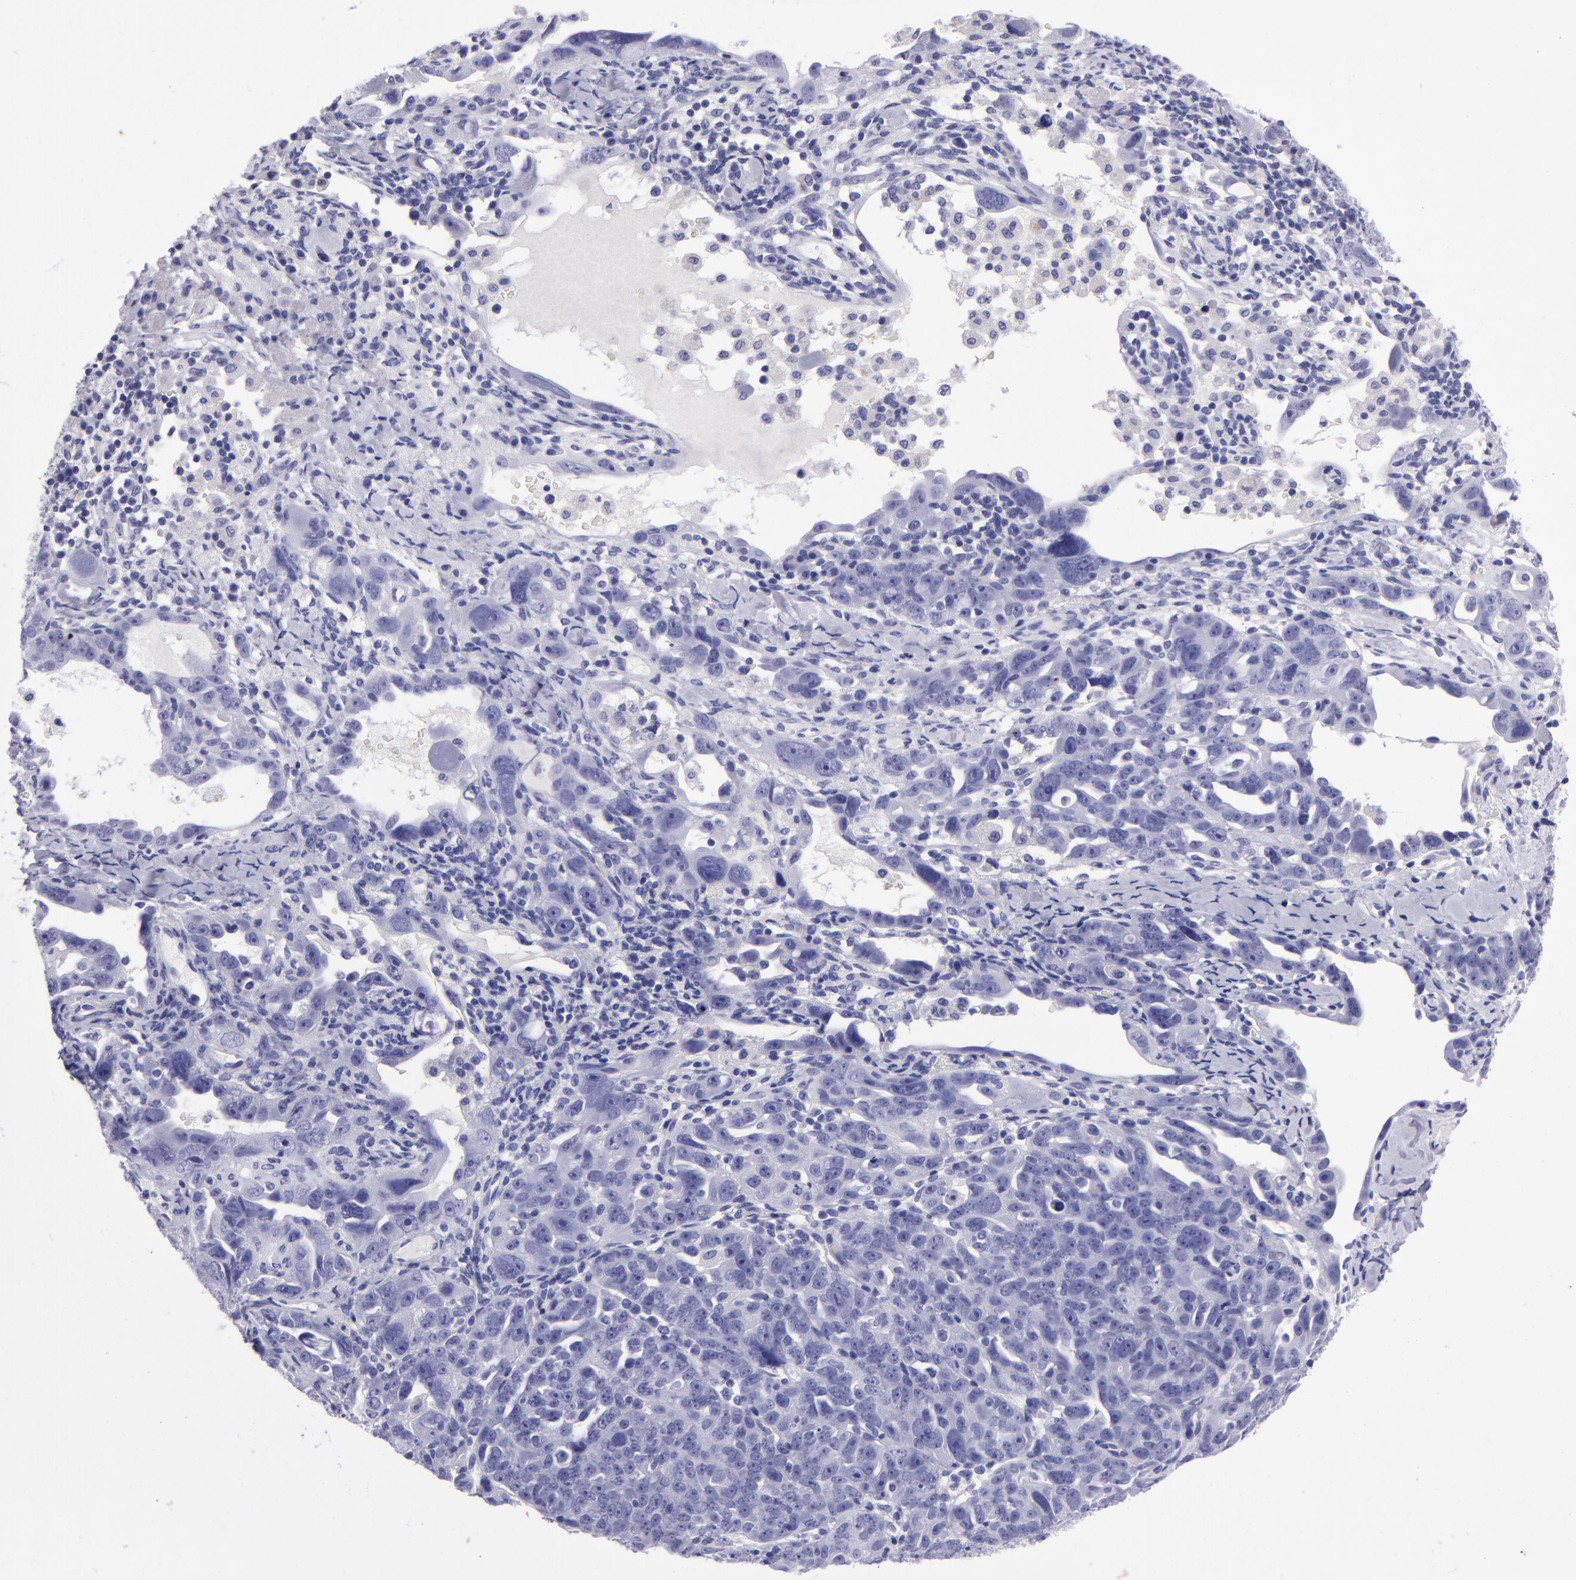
{"staining": {"intensity": "negative", "quantity": "none", "location": "none"}, "tissue": "ovarian cancer", "cell_type": "Tumor cells", "image_type": "cancer", "snomed": [{"axis": "morphology", "description": "Cystadenocarcinoma, serous, NOS"}, {"axis": "topography", "description": "Ovary"}], "caption": "IHC image of neoplastic tissue: human ovarian serous cystadenocarcinoma stained with DAB (3,3'-diaminobenzidine) reveals no significant protein expression in tumor cells.", "gene": "TYRP1", "patient": {"sex": "female", "age": 66}}